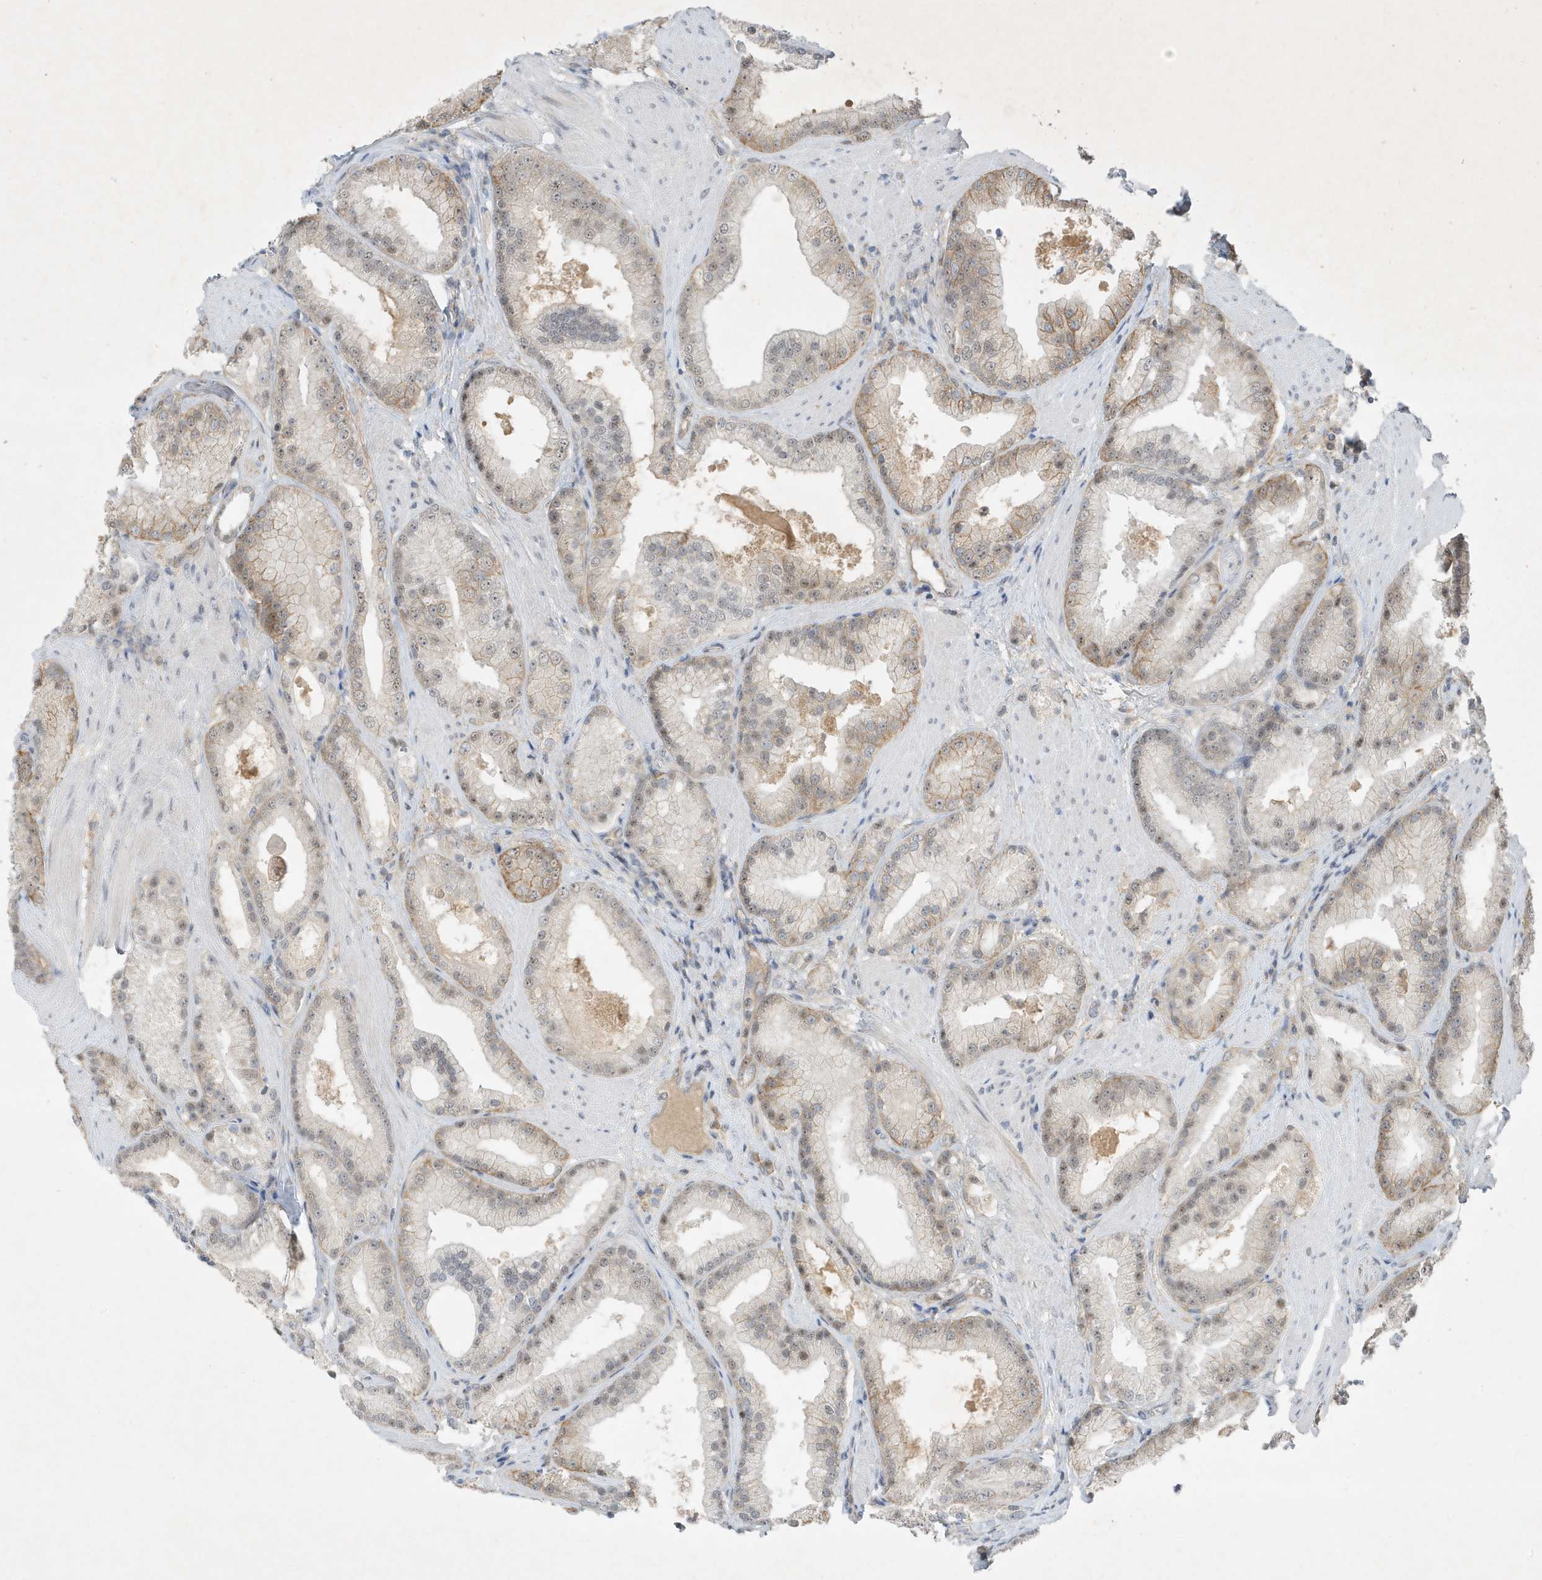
{"staining": {"intensity": "weak", "quantity": "<25%", "location": "cytoplasmic/membranous,nuclear"}, "tissue": "prostate cancer", "cell_type": "Tumor cells", "image_type": "cancer", "snomed": [{"axis": "morphology", "description": "Adenocarcinoma, Low grade"}, {"axis": "topography", "description": "Prostate"}], "caption": "A high-resolution image shows IHC staining of prostate cancer (adenocarcinoma (low-grade)), which displays no significant positivity in tumor cells.", "gene": "MAST3", "patient": {"sex": "male", "age": 67}}